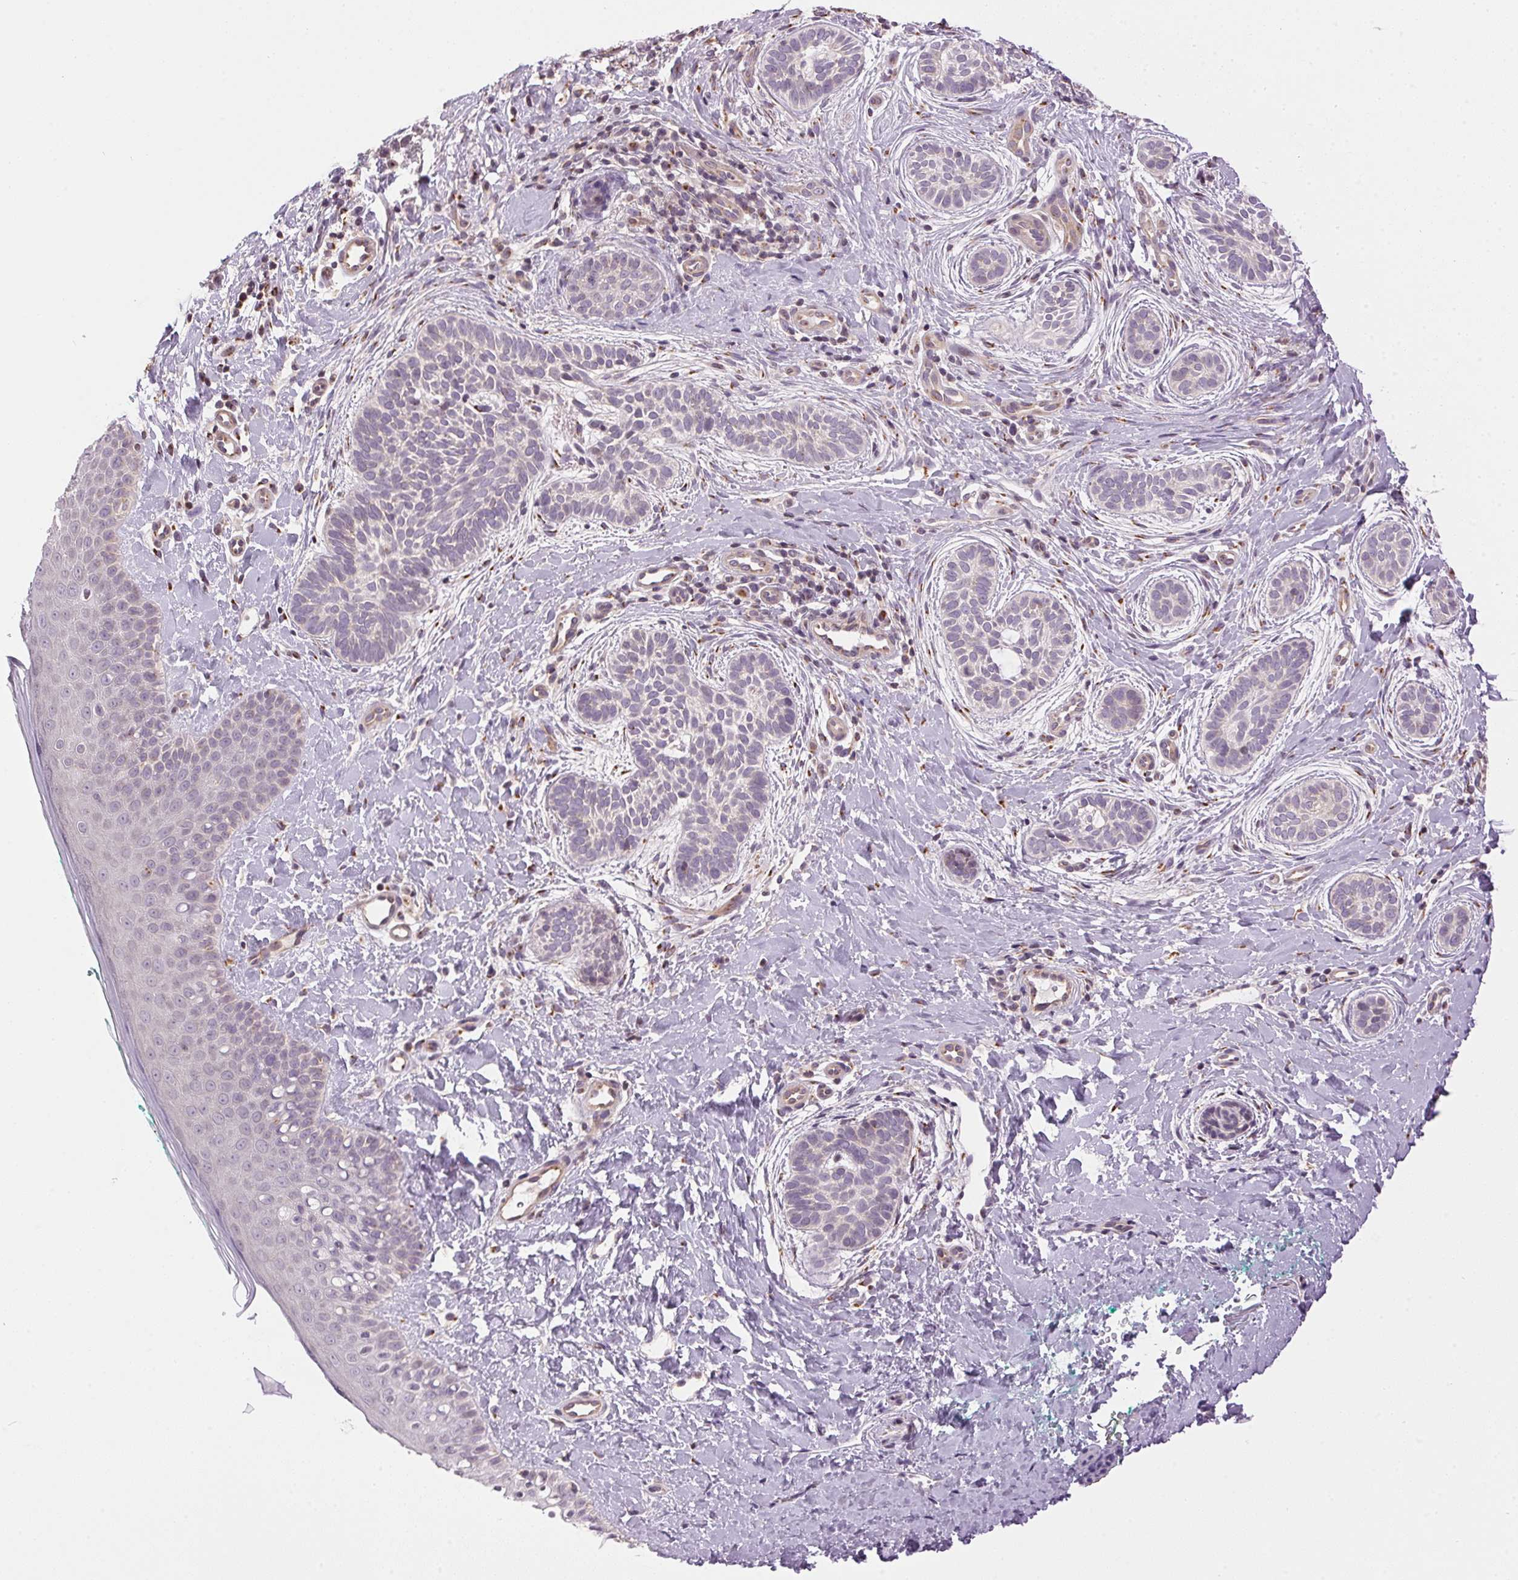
{"staining": {"intensity": "negative", "quantity": "none", "location": "none"}, "tissue": "skin cancer", "cell_type": "Tumor cells", "image_type": "cancer", "snomed": [{"axis": "morphology", "description": "Basal cell carcinoma"}, {"axis": "topography", "description": "Skin"}], "caption": "Immunohistochemistry photomicrograph of human skin cancer stained for a protein (brown), which demonstrates no expression in tumor cells.", "gene": "GOLPH3", "patient": {"sex": "male", "age": 63}}